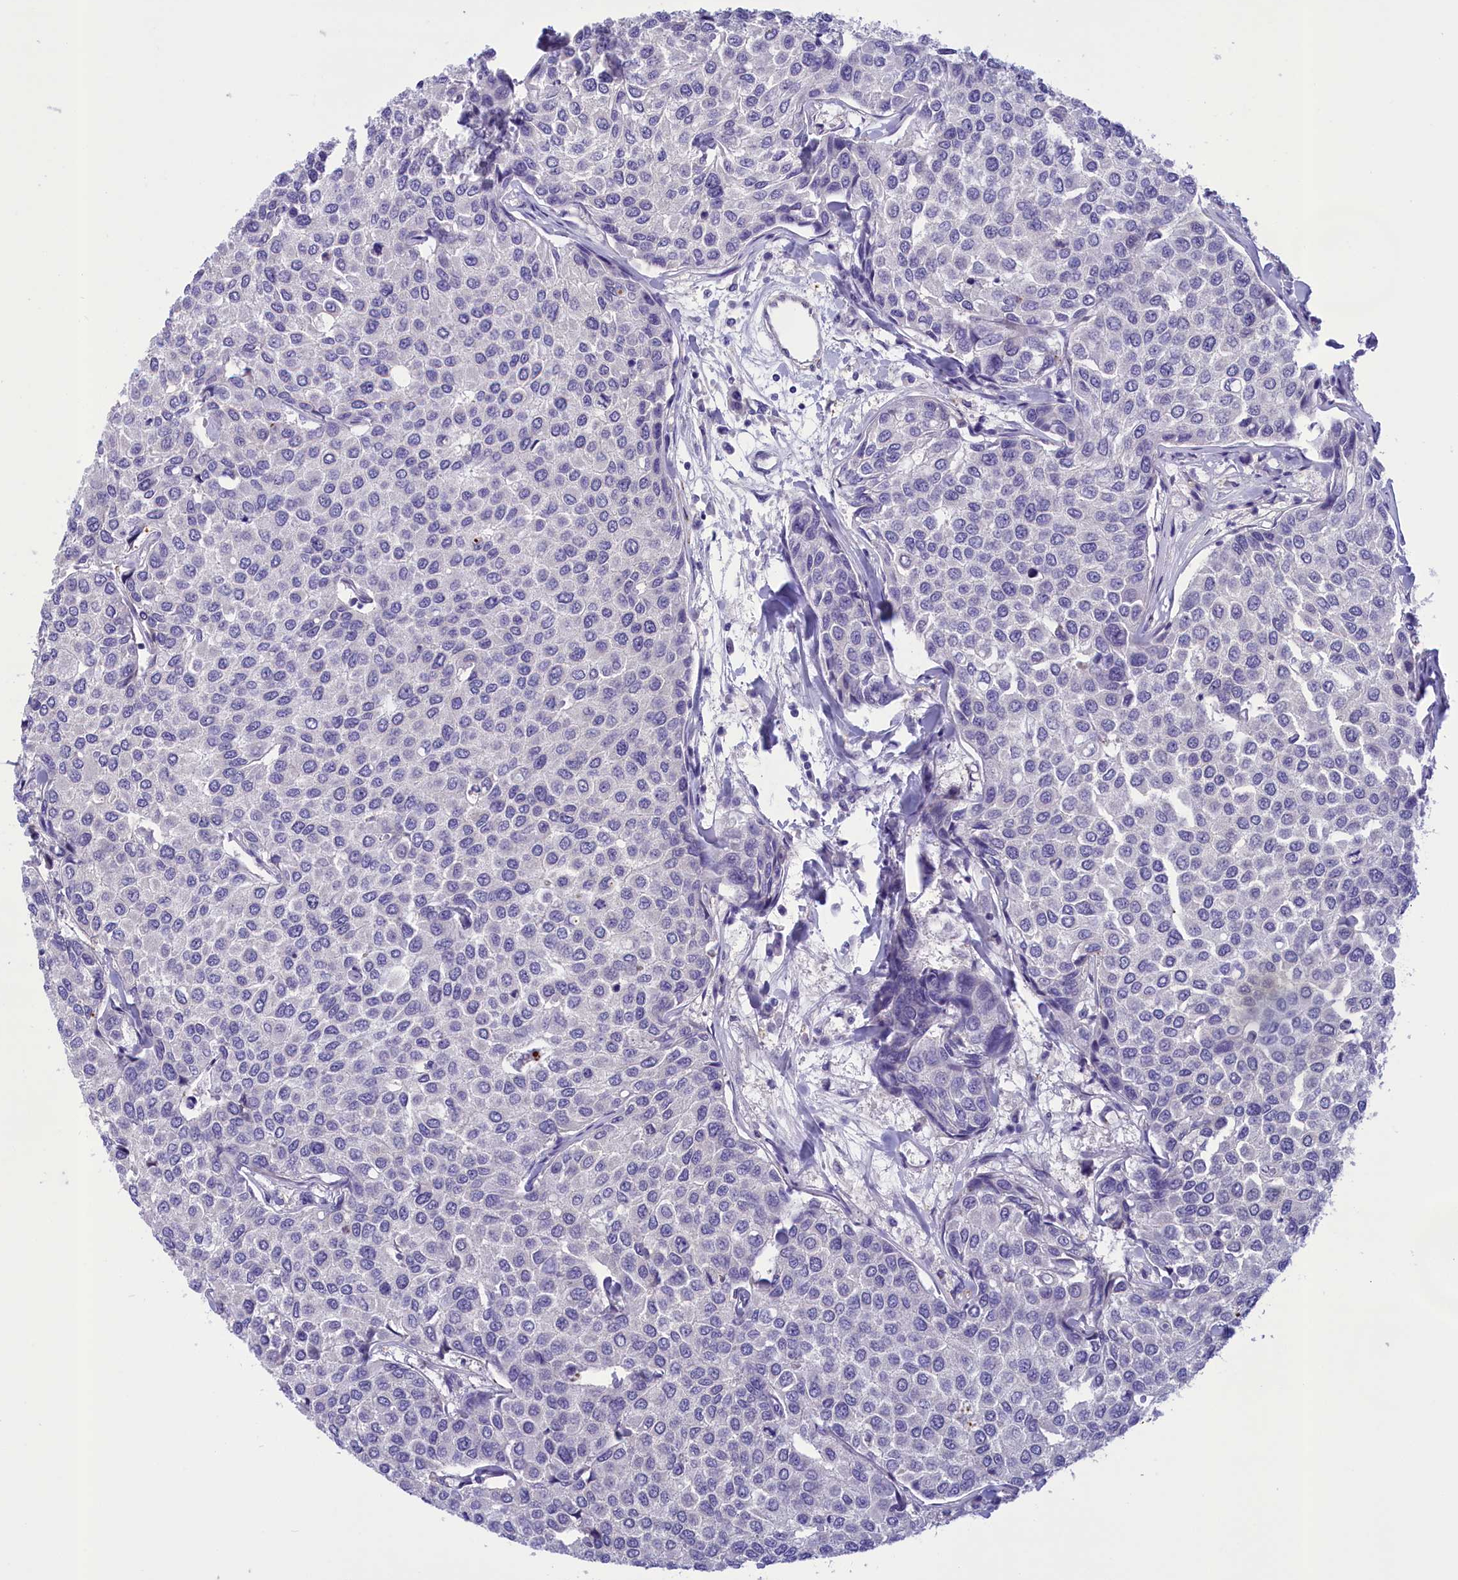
{"staining": {"intensity": "negative", "quantity": "none", "location": "none"}, "tissue": "breast cancer", "cell_type": "Tumor cells", "image_type": "cancer", "snomed": [{"axis": "morphology", "description": "Duct carcinoma"}, {"axis": "topography", "description": "Breast"}], "caption": "IHC micrograph of neoplastic tissue: human breast infiltrating ductal carcinoma stained with DAB (3,3'-diaminobenzidine) exhibits no significant protein expression in tumor cells.", "gene": "CORO2A", "patient": {"sex": "female", "age": 55}}